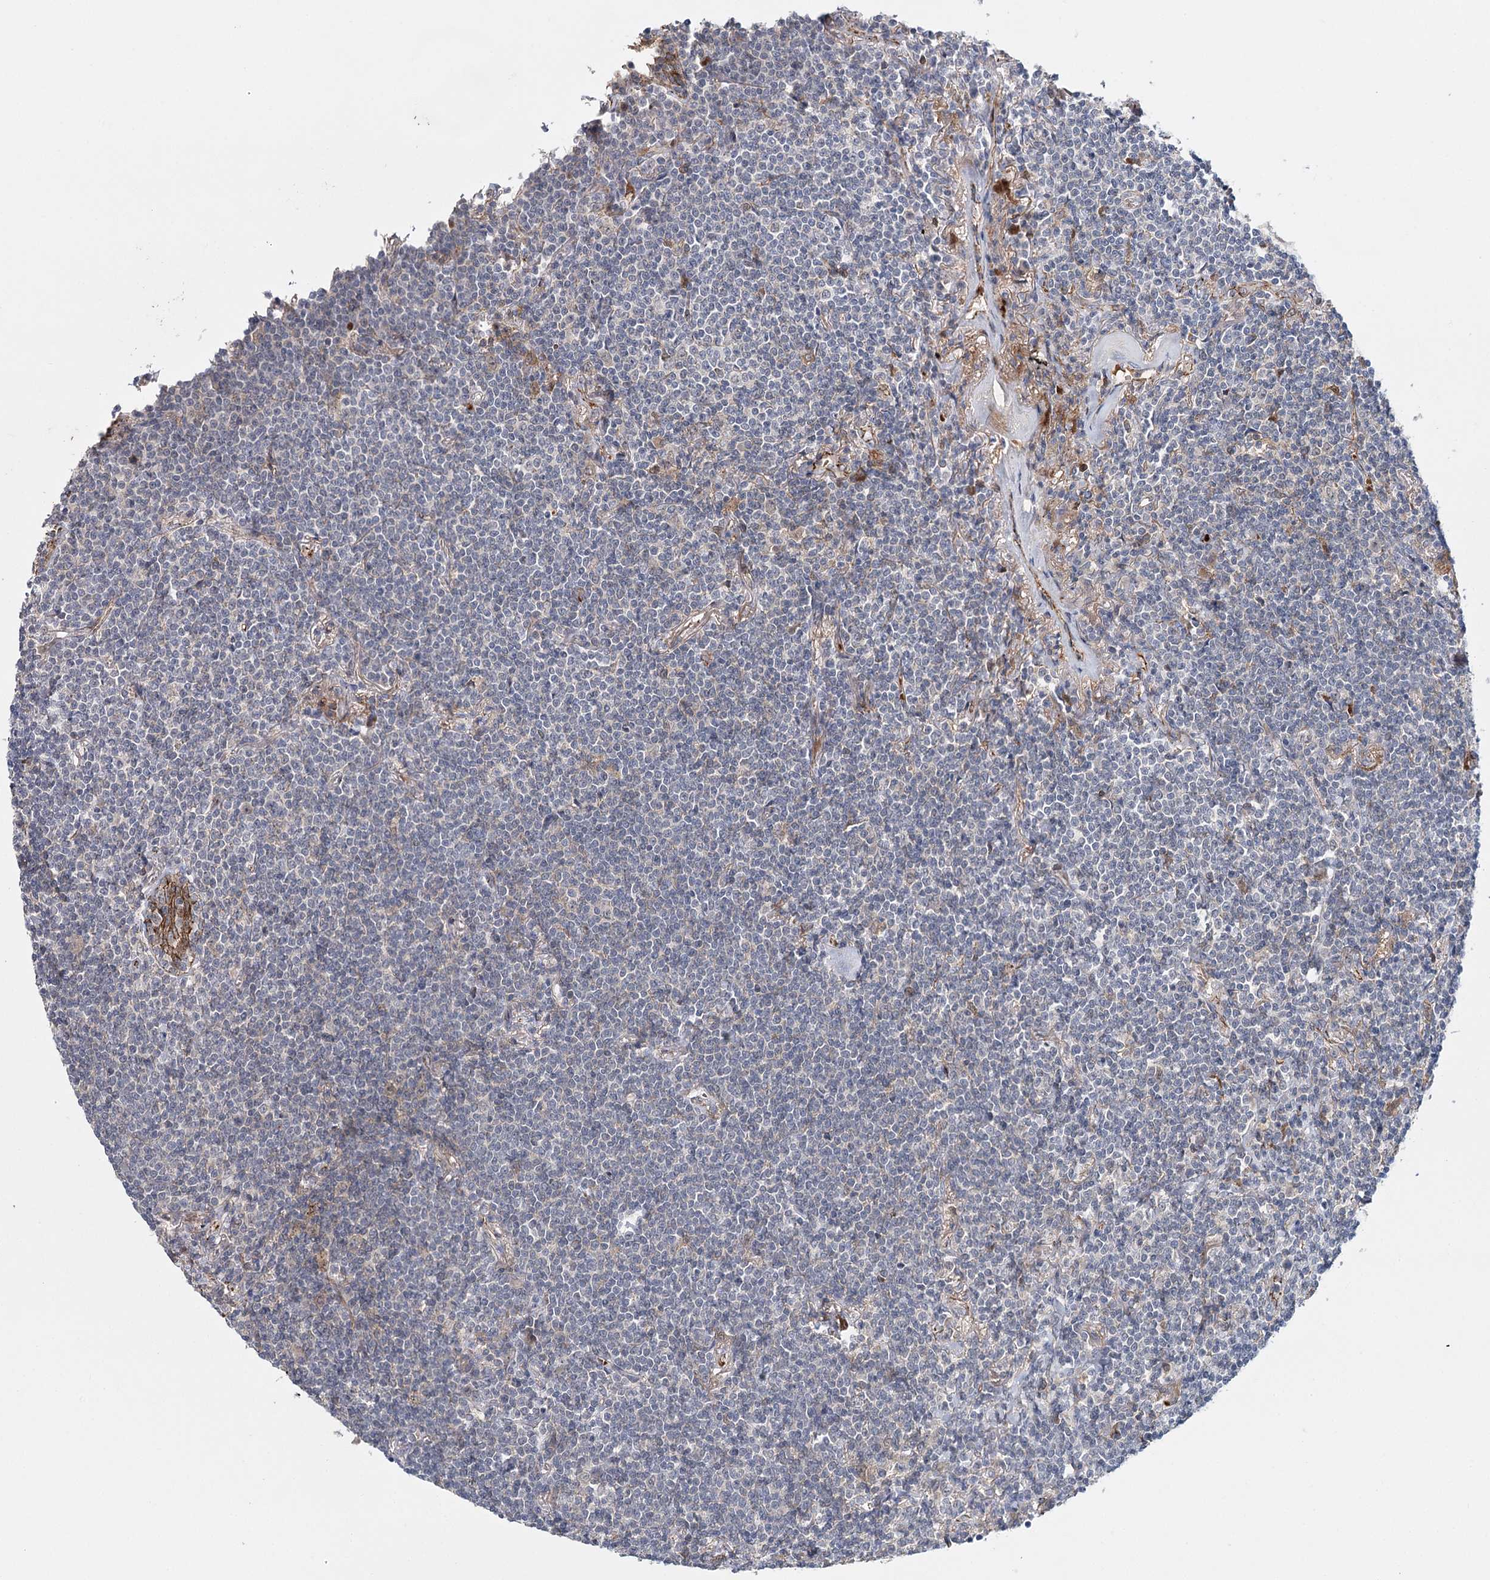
{"staining": {"intensity": "negative", "quantity": "none", "location": "none"}, "tissue": "lymphoma", "cell_type": "Tumor cells", "image_type": "cancer", "snomed": [{"axis": "morphology", "description": "Malignant lymphoma, non-Hodgkin's type, Low grade"}, {"axis": "topography", "description": "Lung"}], "caption": "Tumor cells show no significant protein expression in lymphoma.", "gene": "PKP4", "patient": {"sex": "female", "age": 71}}